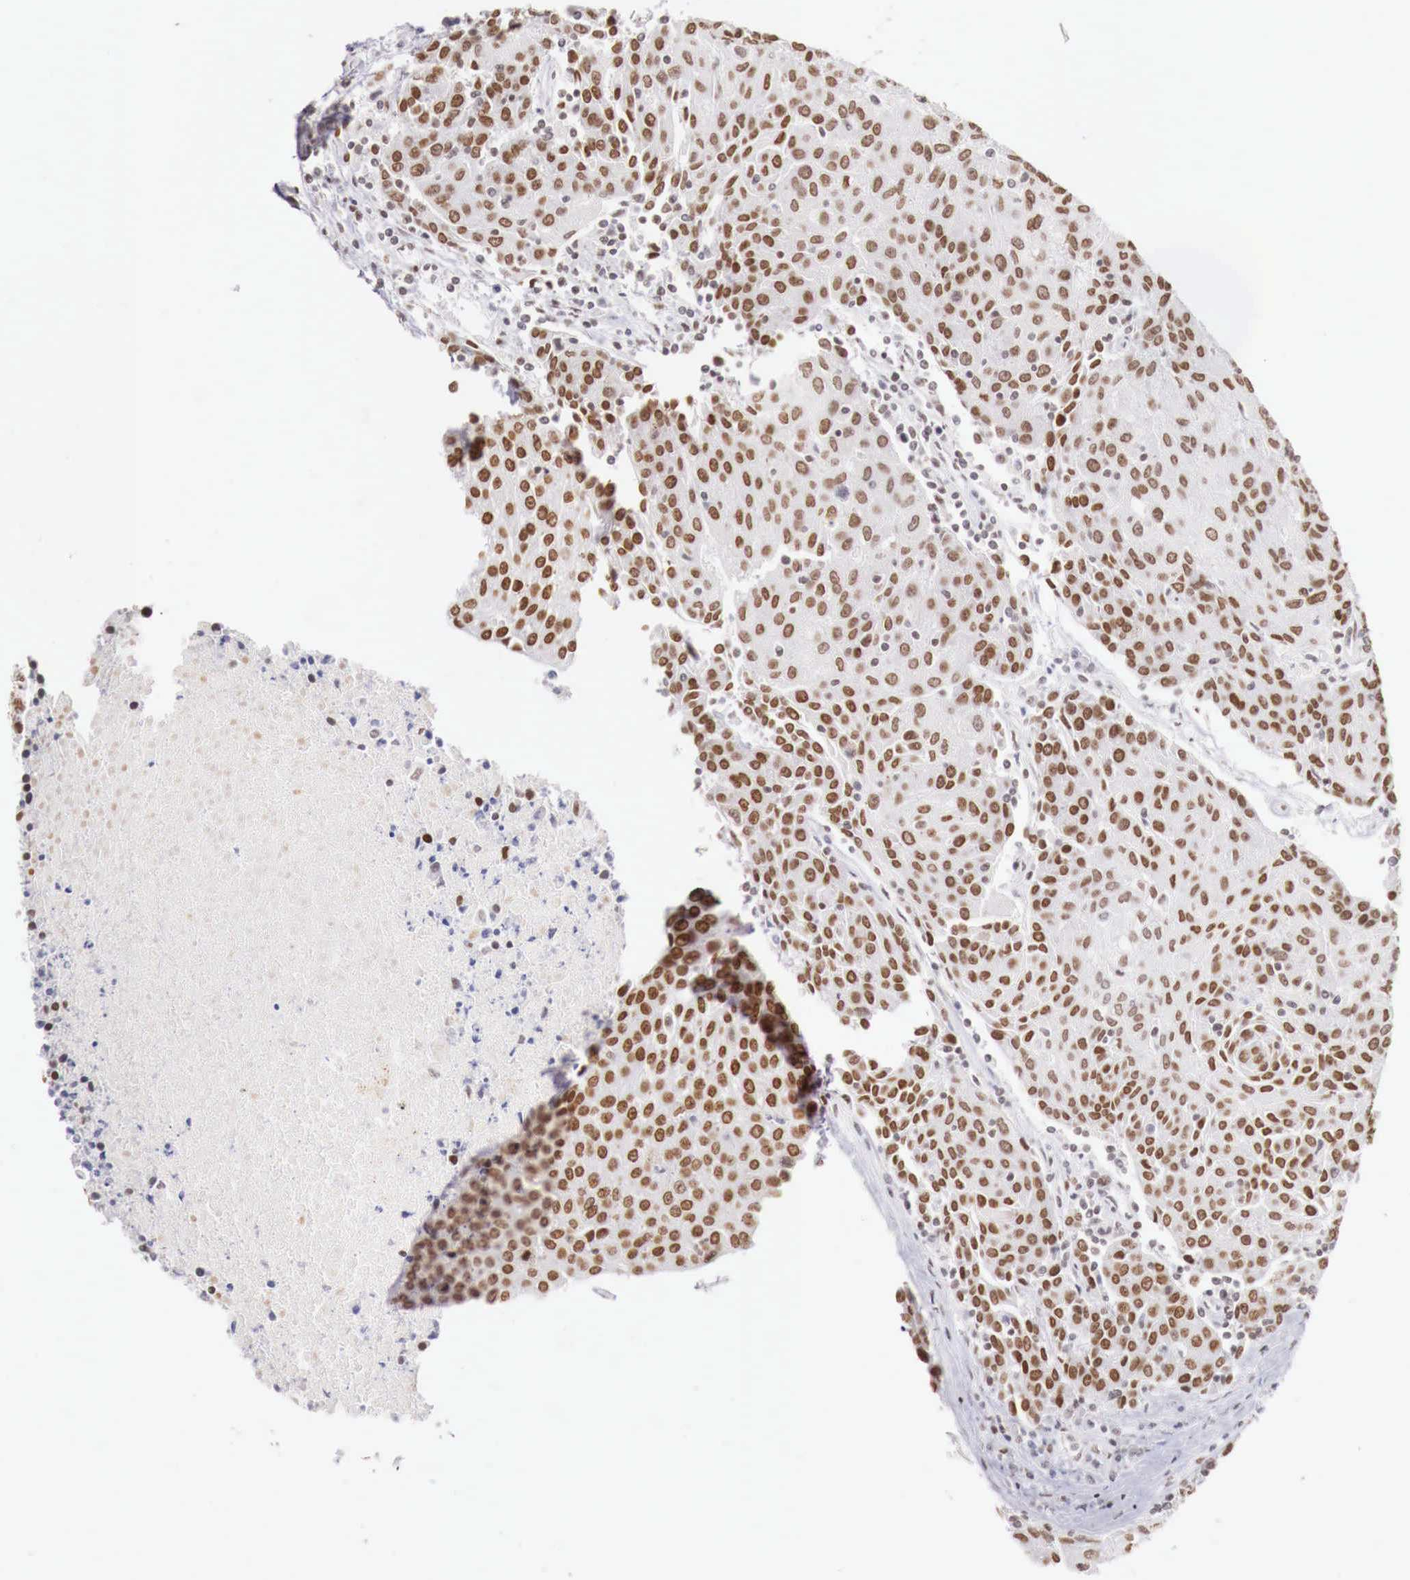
{"staining": {"intensity": "moderate", "quantity": "25%-75%", "location": "nuclear"}, "tissue": "urothelial cancer", "cell_type": "Tumor cells", "image_type": "cancer", "snomed": [{"axis": "morphology", "description": "Urothelial carcinoma, High grade"}, {"axis": "topography", "description": "Urinary bladder"}], "caption": "About 25%-75% of tumor cells in high-grade urothelial carcinoma exhibit moderate nuclear protein positivity as visualized by brown immunohistochemical staining.", "gene": "PHF14", "patient": {"sex": "female", "age": 85}}